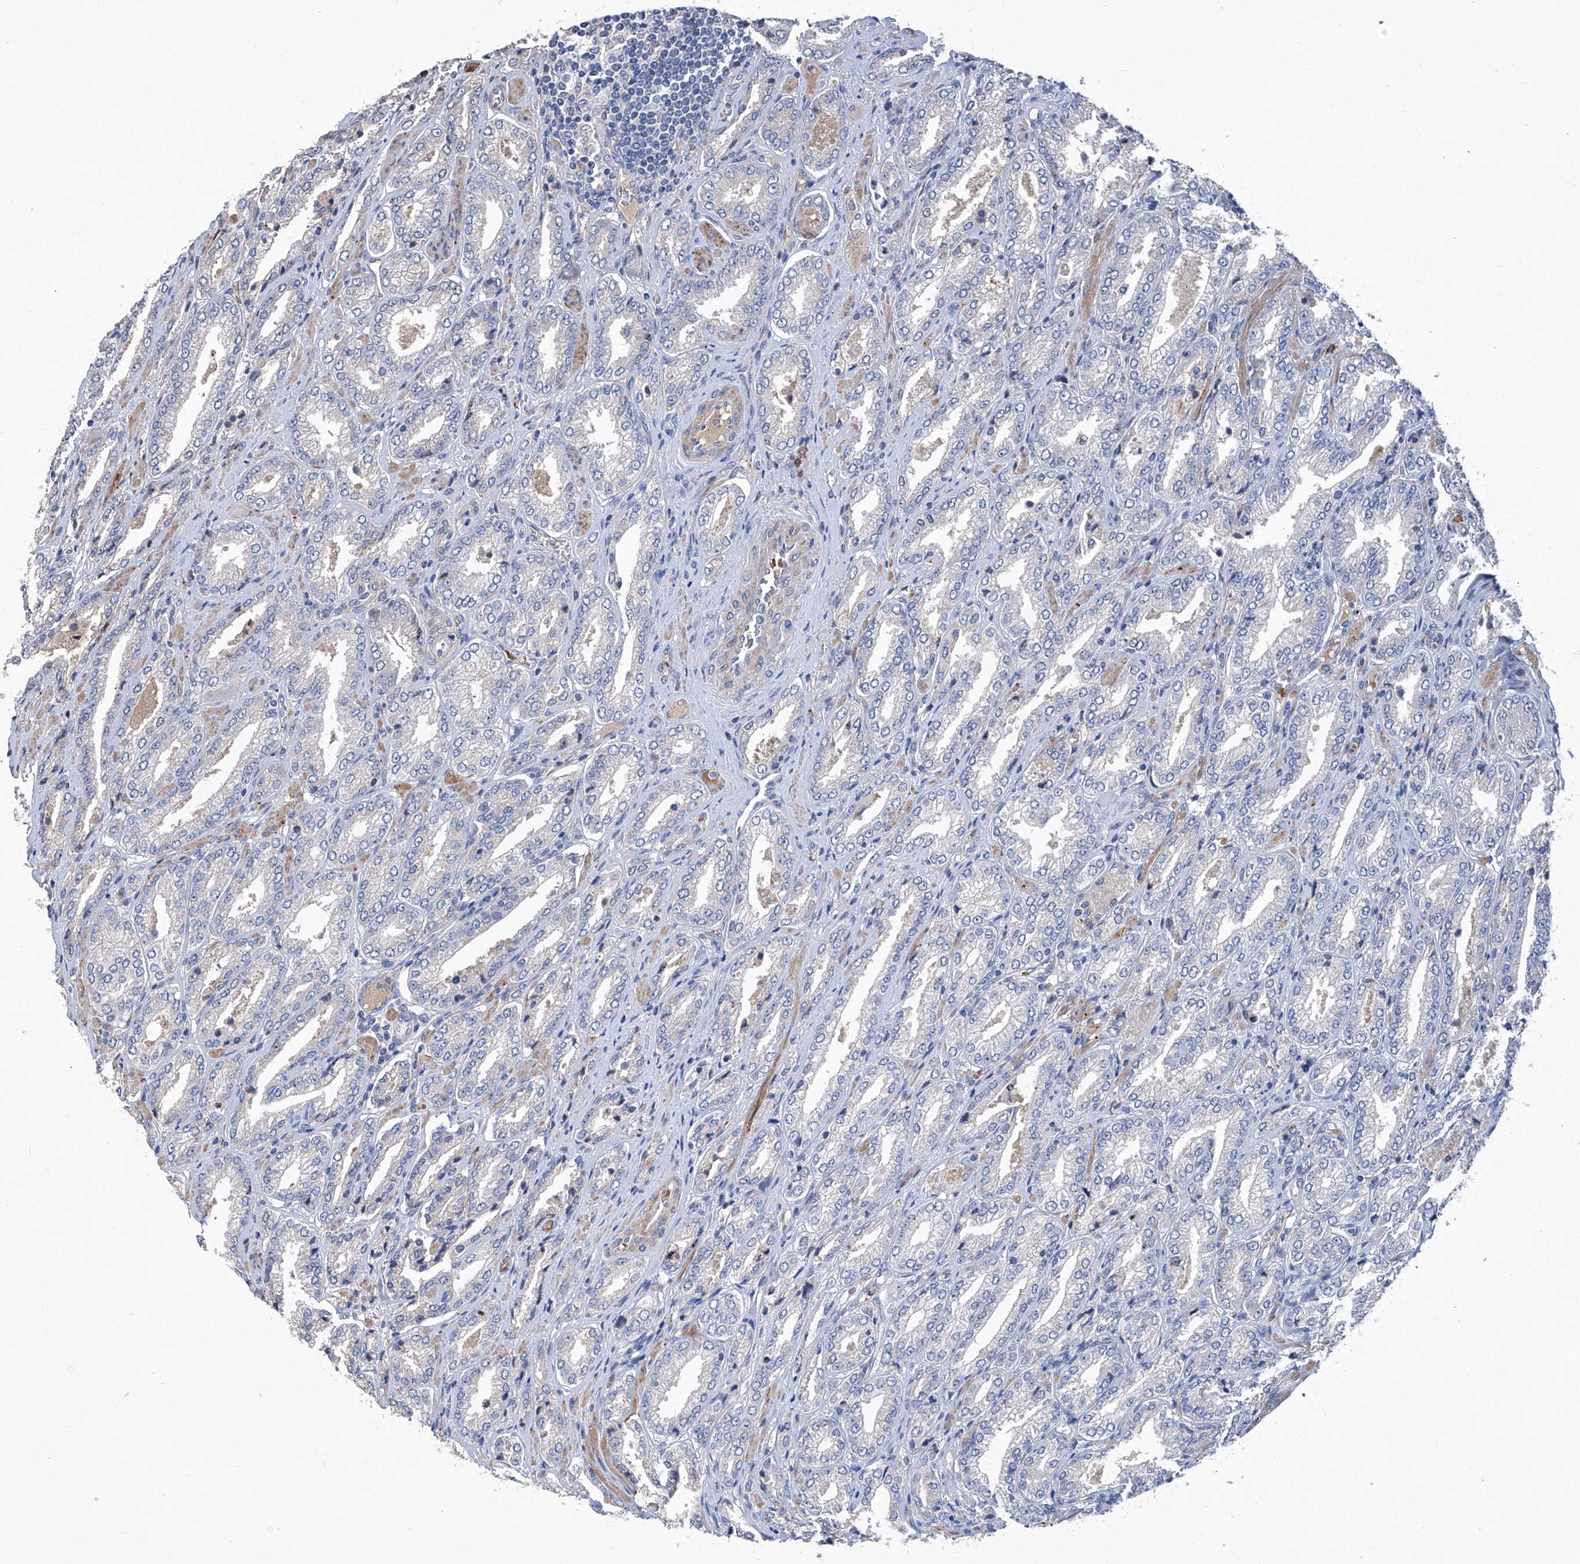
{"staining": {"intensity": "negative", "quantity": "none", "location": "none"}, "tissue": "prostate cancer", "cell_type": "Tumor cells", "image_type": "cancer", "snomed": [{"axis": "morphology", "description": "Adenocarcinoma, Low grade"}, {"axis": "topography", "description": "Prostate"}], "caption": "This is a histopathology image of IHC staining of low-grade adenocarcinoma (prostate), which shows no staining in tumor cells.", "gene": "GPT", "patient": {"sex": "male", "age": 62}}